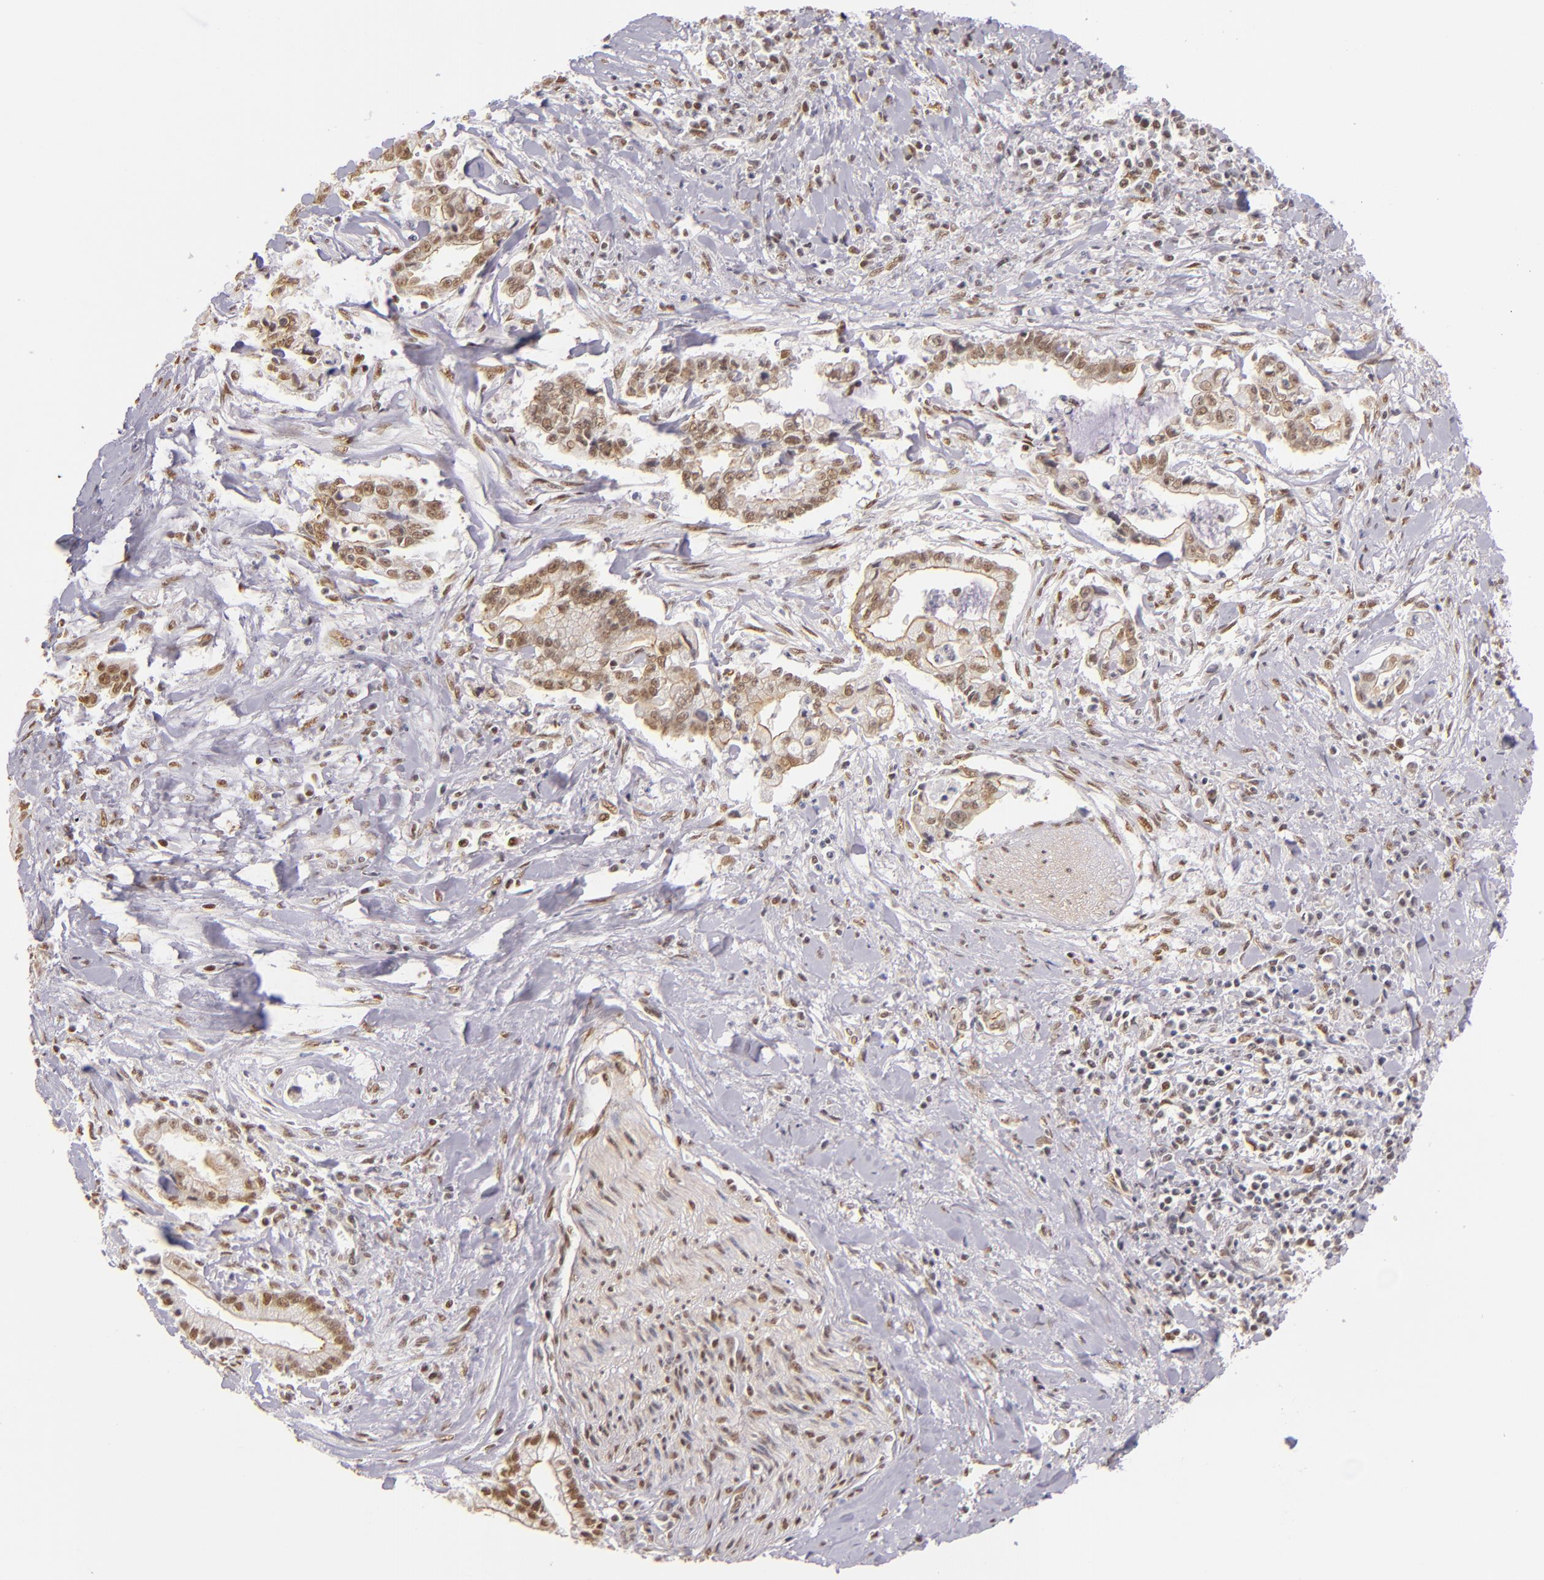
{"staining": {"intensity": "moderate", "quantity": ">75%", "location": "nuclear"}, "tissue": "liver cancer", "cell_type": "Tumor cells", "image_type": "cancer", "snomed": [{"axis": "morphology", "description": "Cholangiocarcinoma"}, {"axis": "topography", "description": "Liver"}], "caption": "Immunohistochemistry (IHC) staining of liver cholangiocarcinoma, which shows medium levels of moderate nuclear positivity in about >75% of tumor cells indicating moderate nuclear protein staining. The staining was performed using DAB (brown) for protein detection and nuclei were counterstained in hematoxylin (blue).", "gene": "NCOR2", "patient": {"sex": "male", "age": 57}}